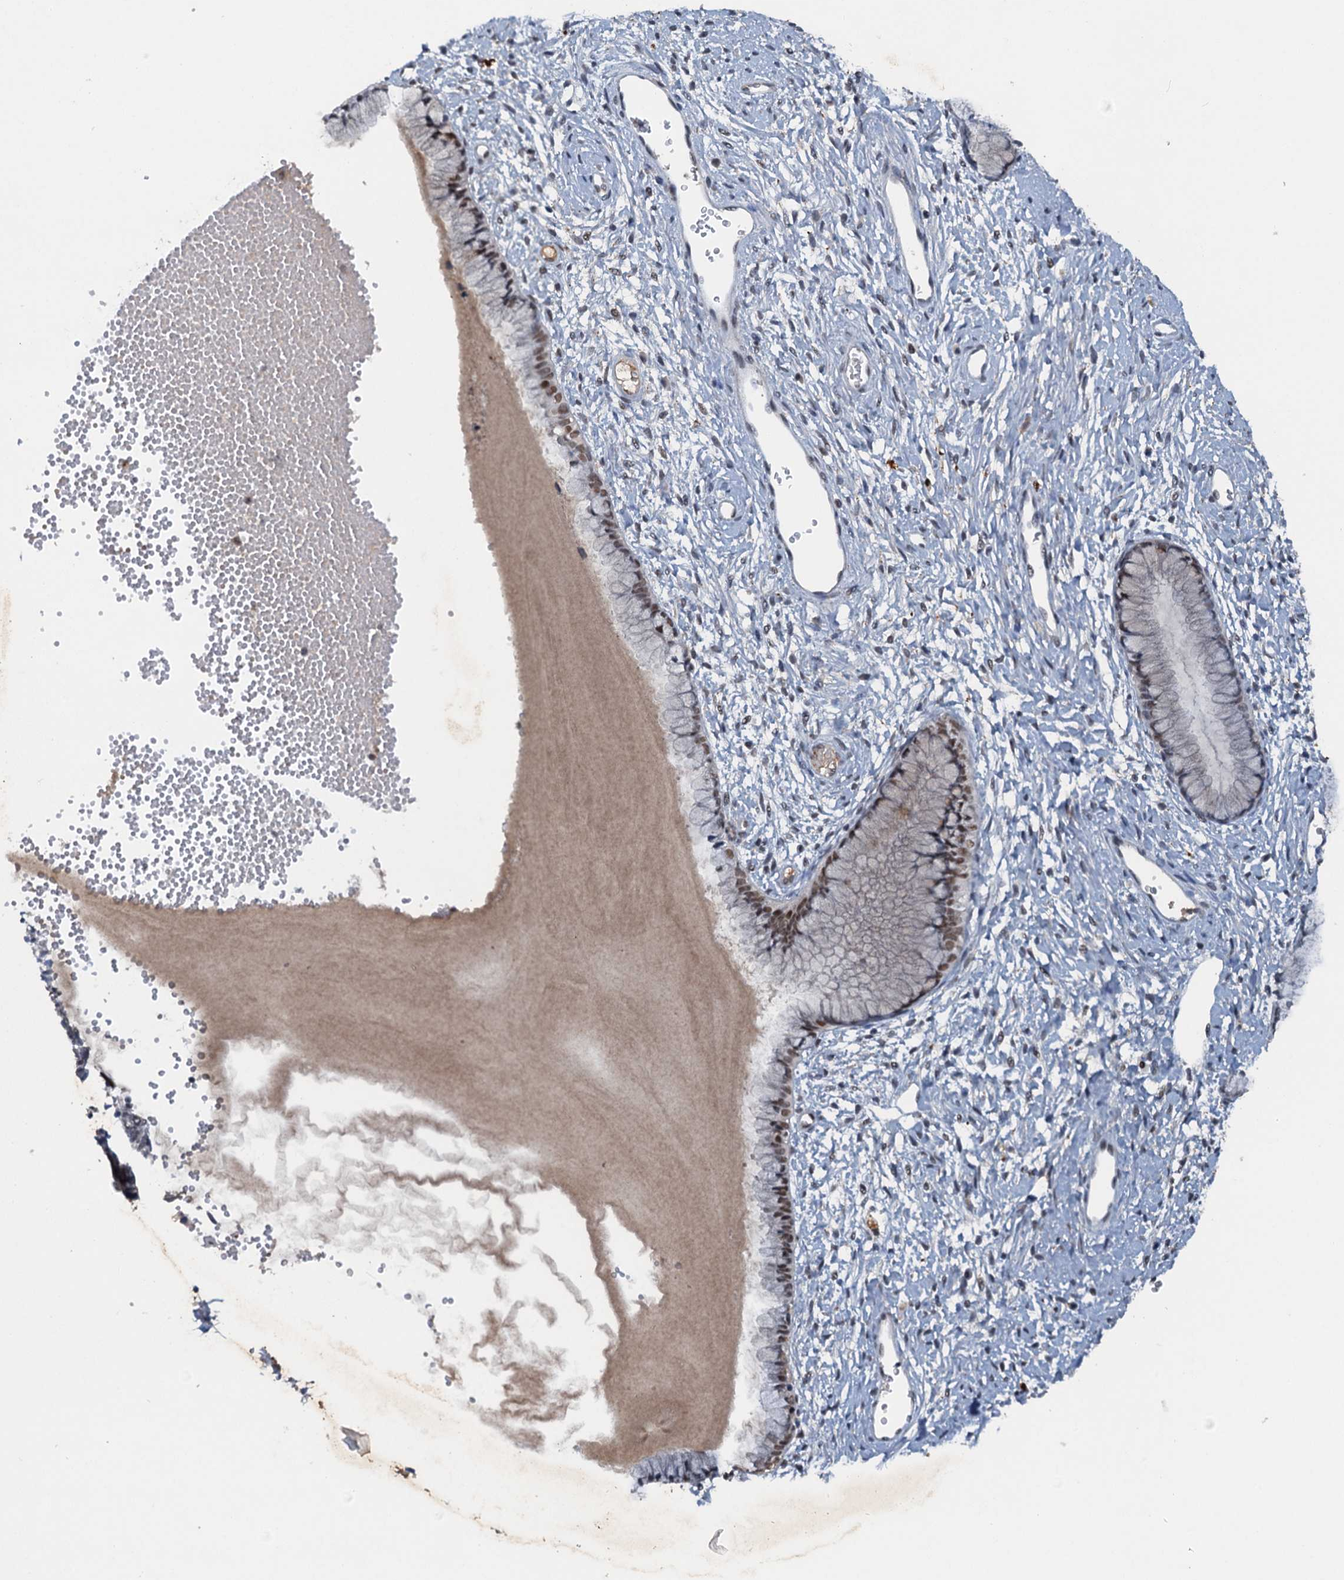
{"staining": {"intensity": "moderate", "quantity": "25%-75%", "location": "nuclear"}, "tissue": "cervix", "cell_type": "Glandular cells", "image_type": "normal", "snomed": [{"axis": "morphology", "description": "Normal tissue, NOS"}, {"axis": "topography", "description": "Cervix"}], "caption": "Immunohistochemical staining of unremarkable human cervix reveals medium levels of moderate nuclear staining in about 25%-75% of glandular cells. (DAB (3,3'-diaminobenzidine) IHC with brightfield microscopy, high magnification).", "gene": "CSTF3", "patient": {"sex": "female", "age": 42}}